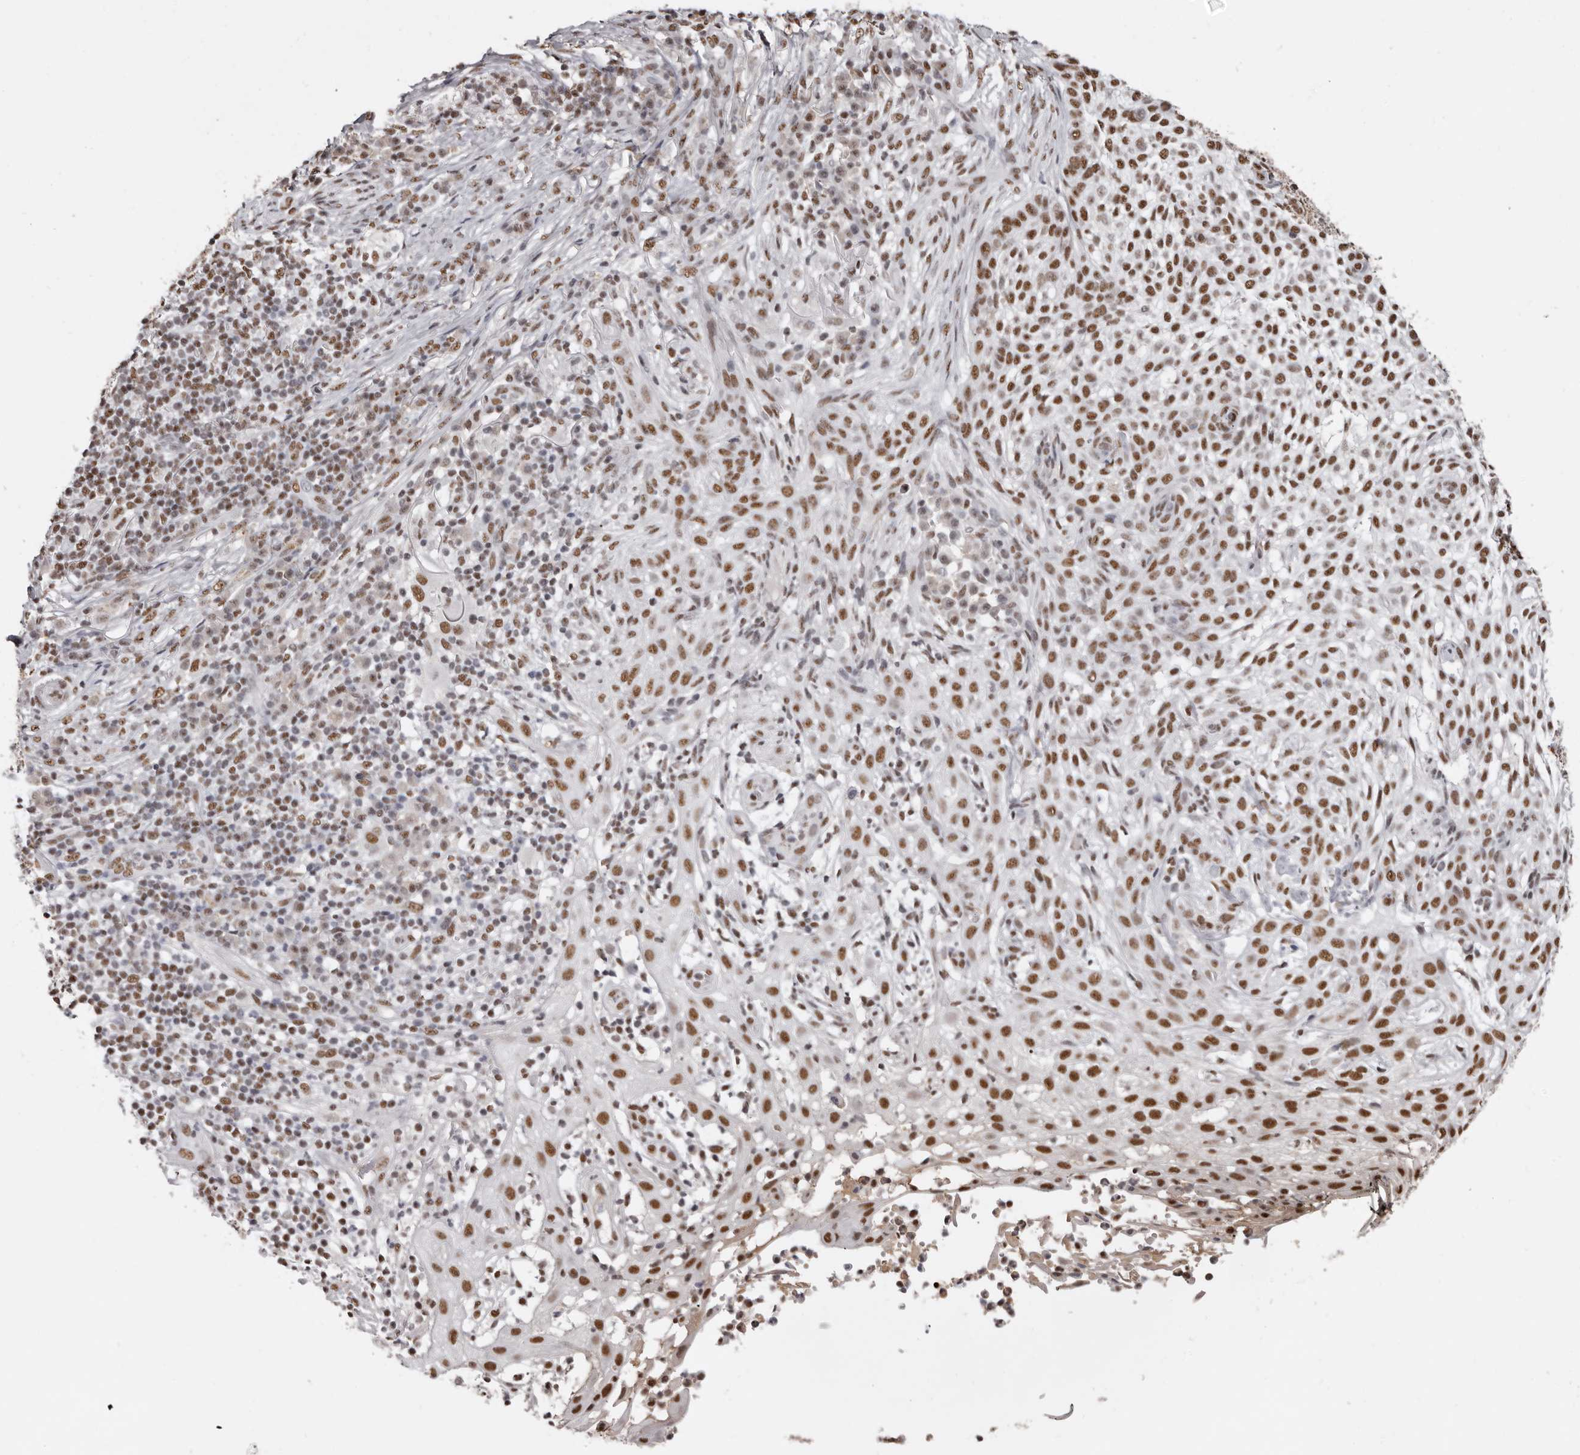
{"staining": {"intensity": "moderate", "quantity": ">75%", "location": "nuclear"}, "tissue": "skin cancer", "cell_type": "Tumor cells", "image_type": "cancer", "snomed": [{"axis": "morphology", "description": "Basal cell carcinoma"}, {"axis": "topography", "description": "Skin"}], "caption": "Immunohistochemical staining of skin cancer exhibits medium levels of moderate nuclear protein staining in approximately >75% of tumor cells. (Brightfield microscopy of DAB IHC at high magnification).", "gene": "SCAF4", "patient": {"sex": "female", "age": 64}}